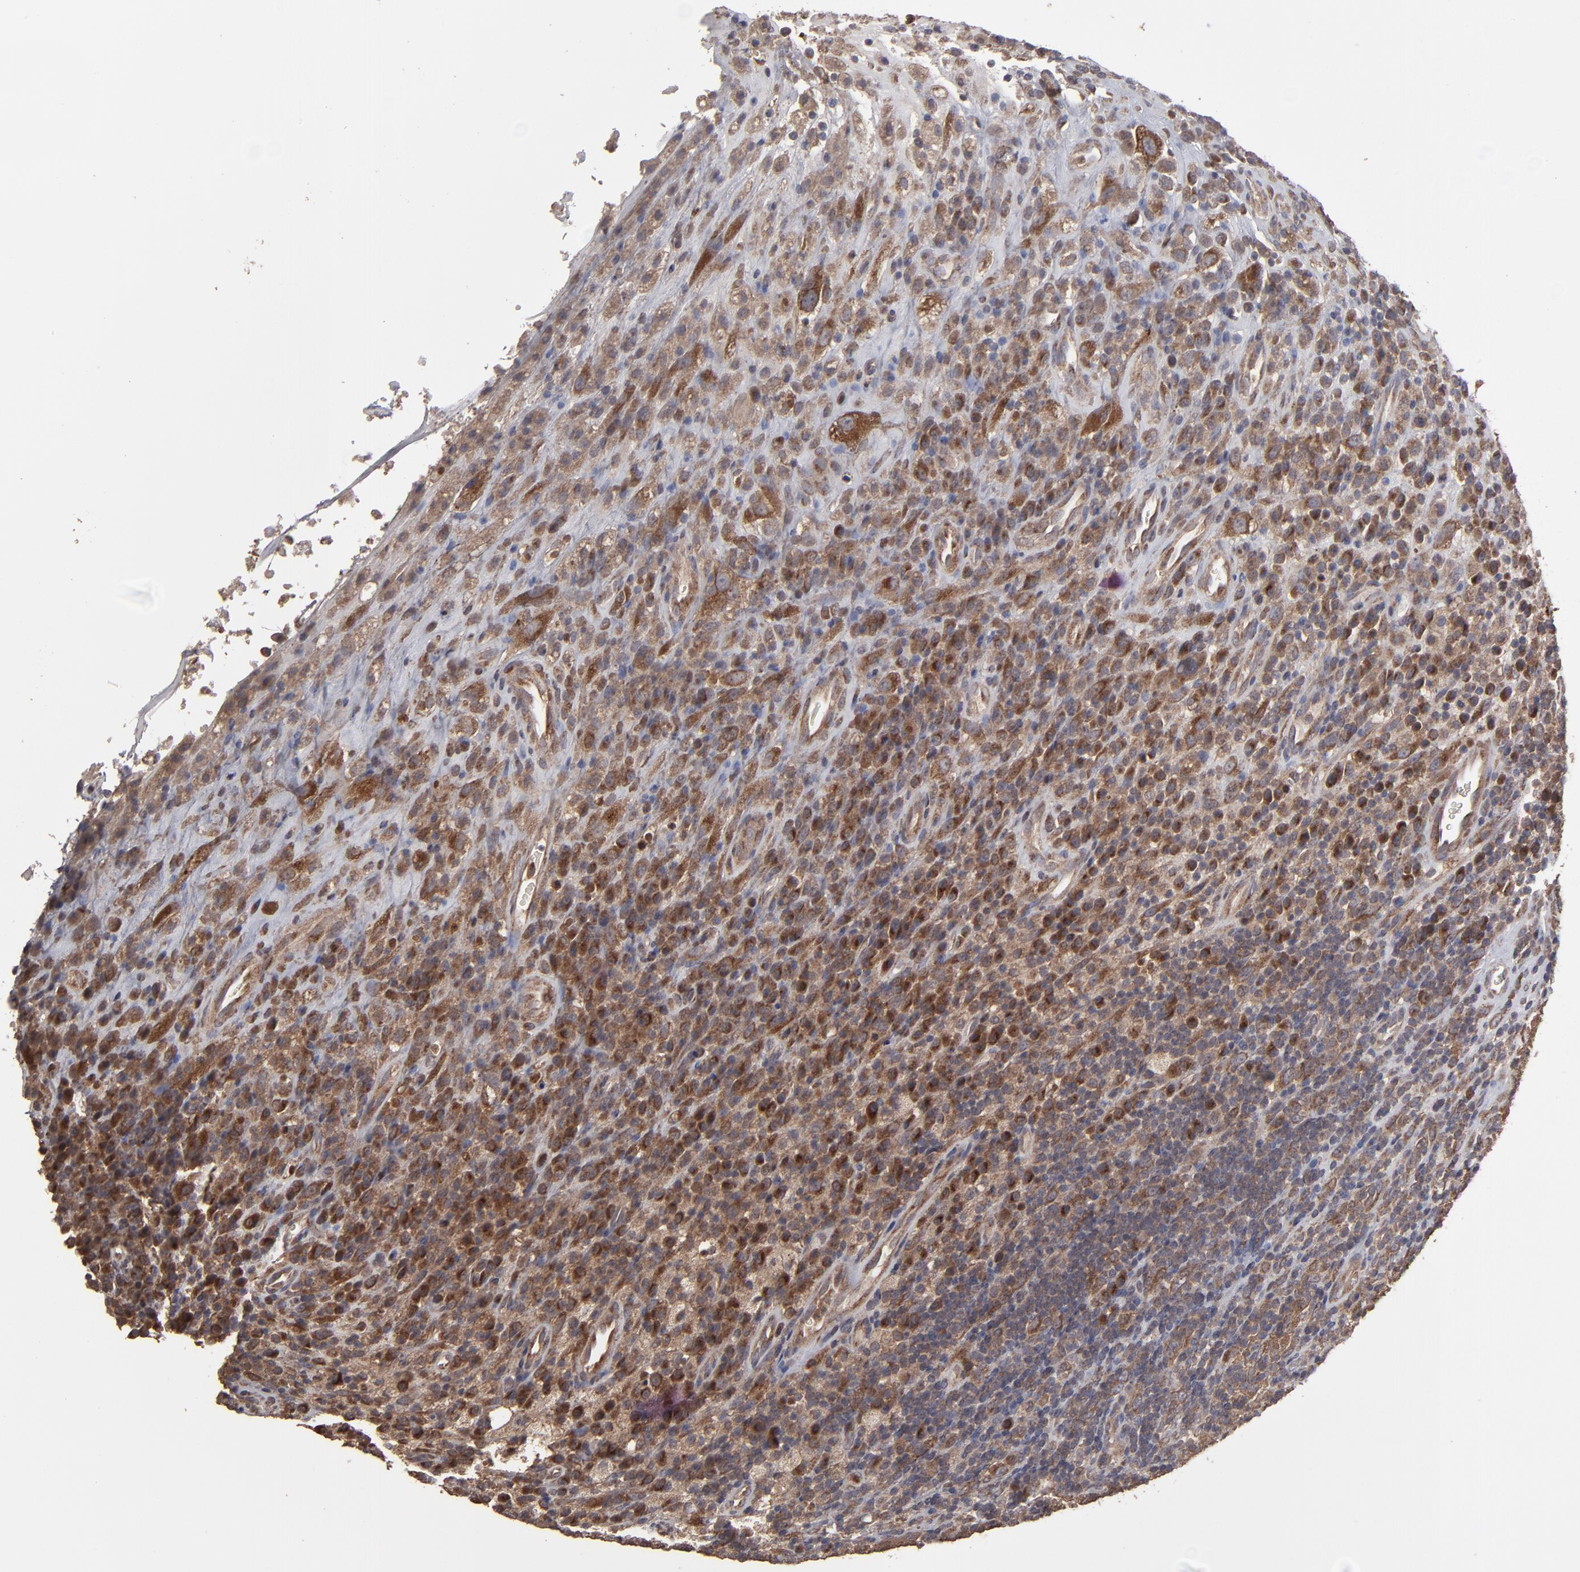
{"staining": {"intensity": "moderate", "quantity": ">75%", "location": "cytoplasmic/membranous"}, "tissue": "testis cancer", "cell_type": "Tumor cells", "image_type": "cancer", "snomed": [{"axis": "morphology", "description": "Necrosis, NOS"}, {"axis": "morphology", "description": "Carcinoma, Embryonal, NOS"}, {"axis": "topography", "description": "Testis"}], "caption": "The immunohistochemical stain highlights moderate cytoplasmic/membranous staining in tumor cells of testis embryonal carcinoma tissue.", "gene": "MMP2", "patient": {"sex": "male", "age": 19}}